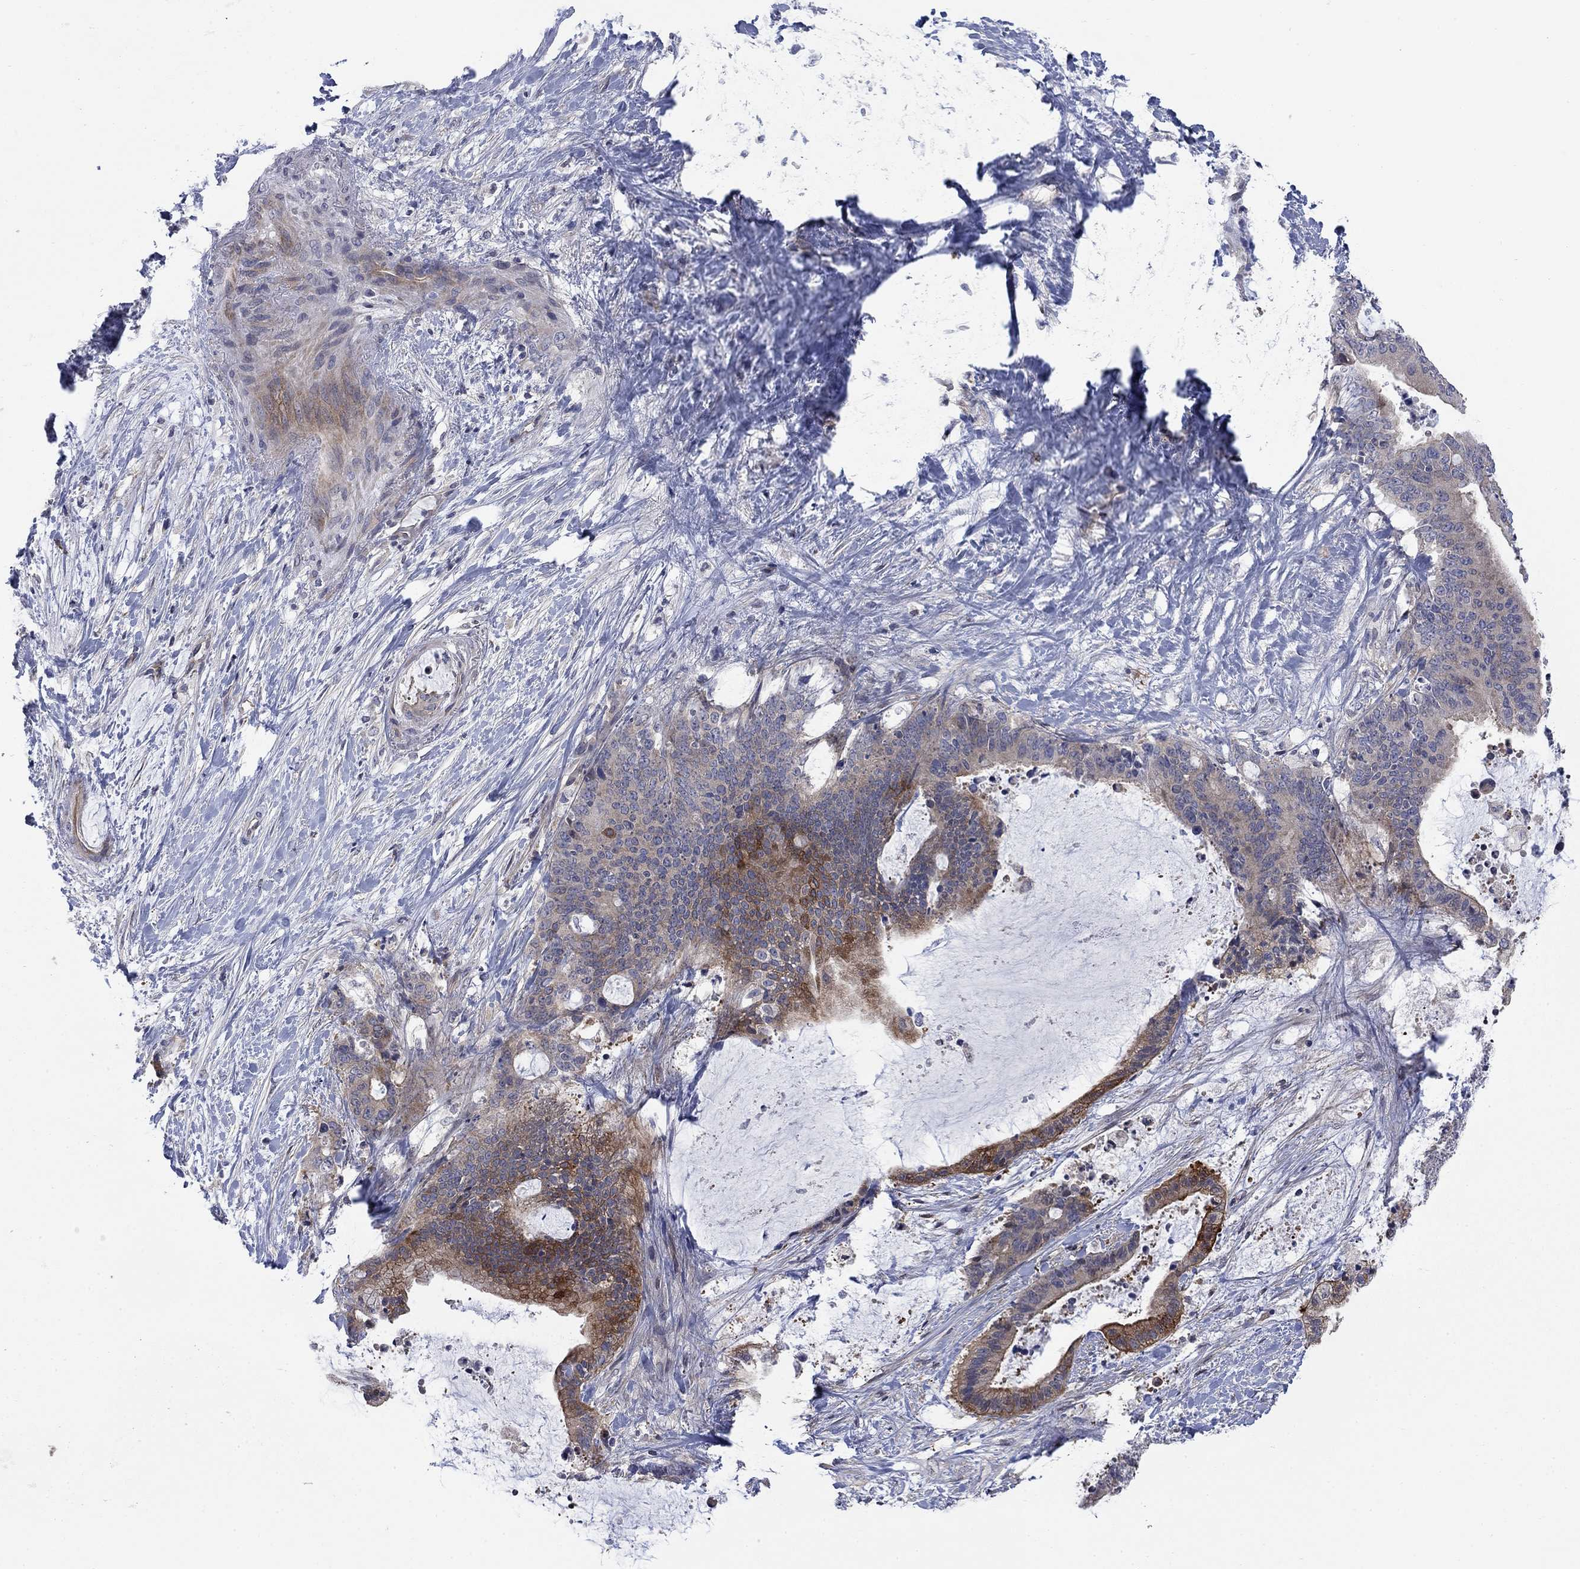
{"staining": {"intensity": "moderate", "quantity": "<25%", "location": "cytoplasmic/membranous"}, "tissue": "liver cancer", "cell_type": "Tumor cells", "image_type": "cancer", "snomed": [{"axis": "morphology", "description": "Cholangiocarcinoma"}, {"axis": "topography", "description": "Liver"}], "caption": "Liver cholangiocarcinoma stained with a brown dye exhibits moderate cytoplasmic/membranous positive positivity in about <25% of tumor cells.", "gene": "PDZD2", "patient": {"sex": "female", "age": 73}}